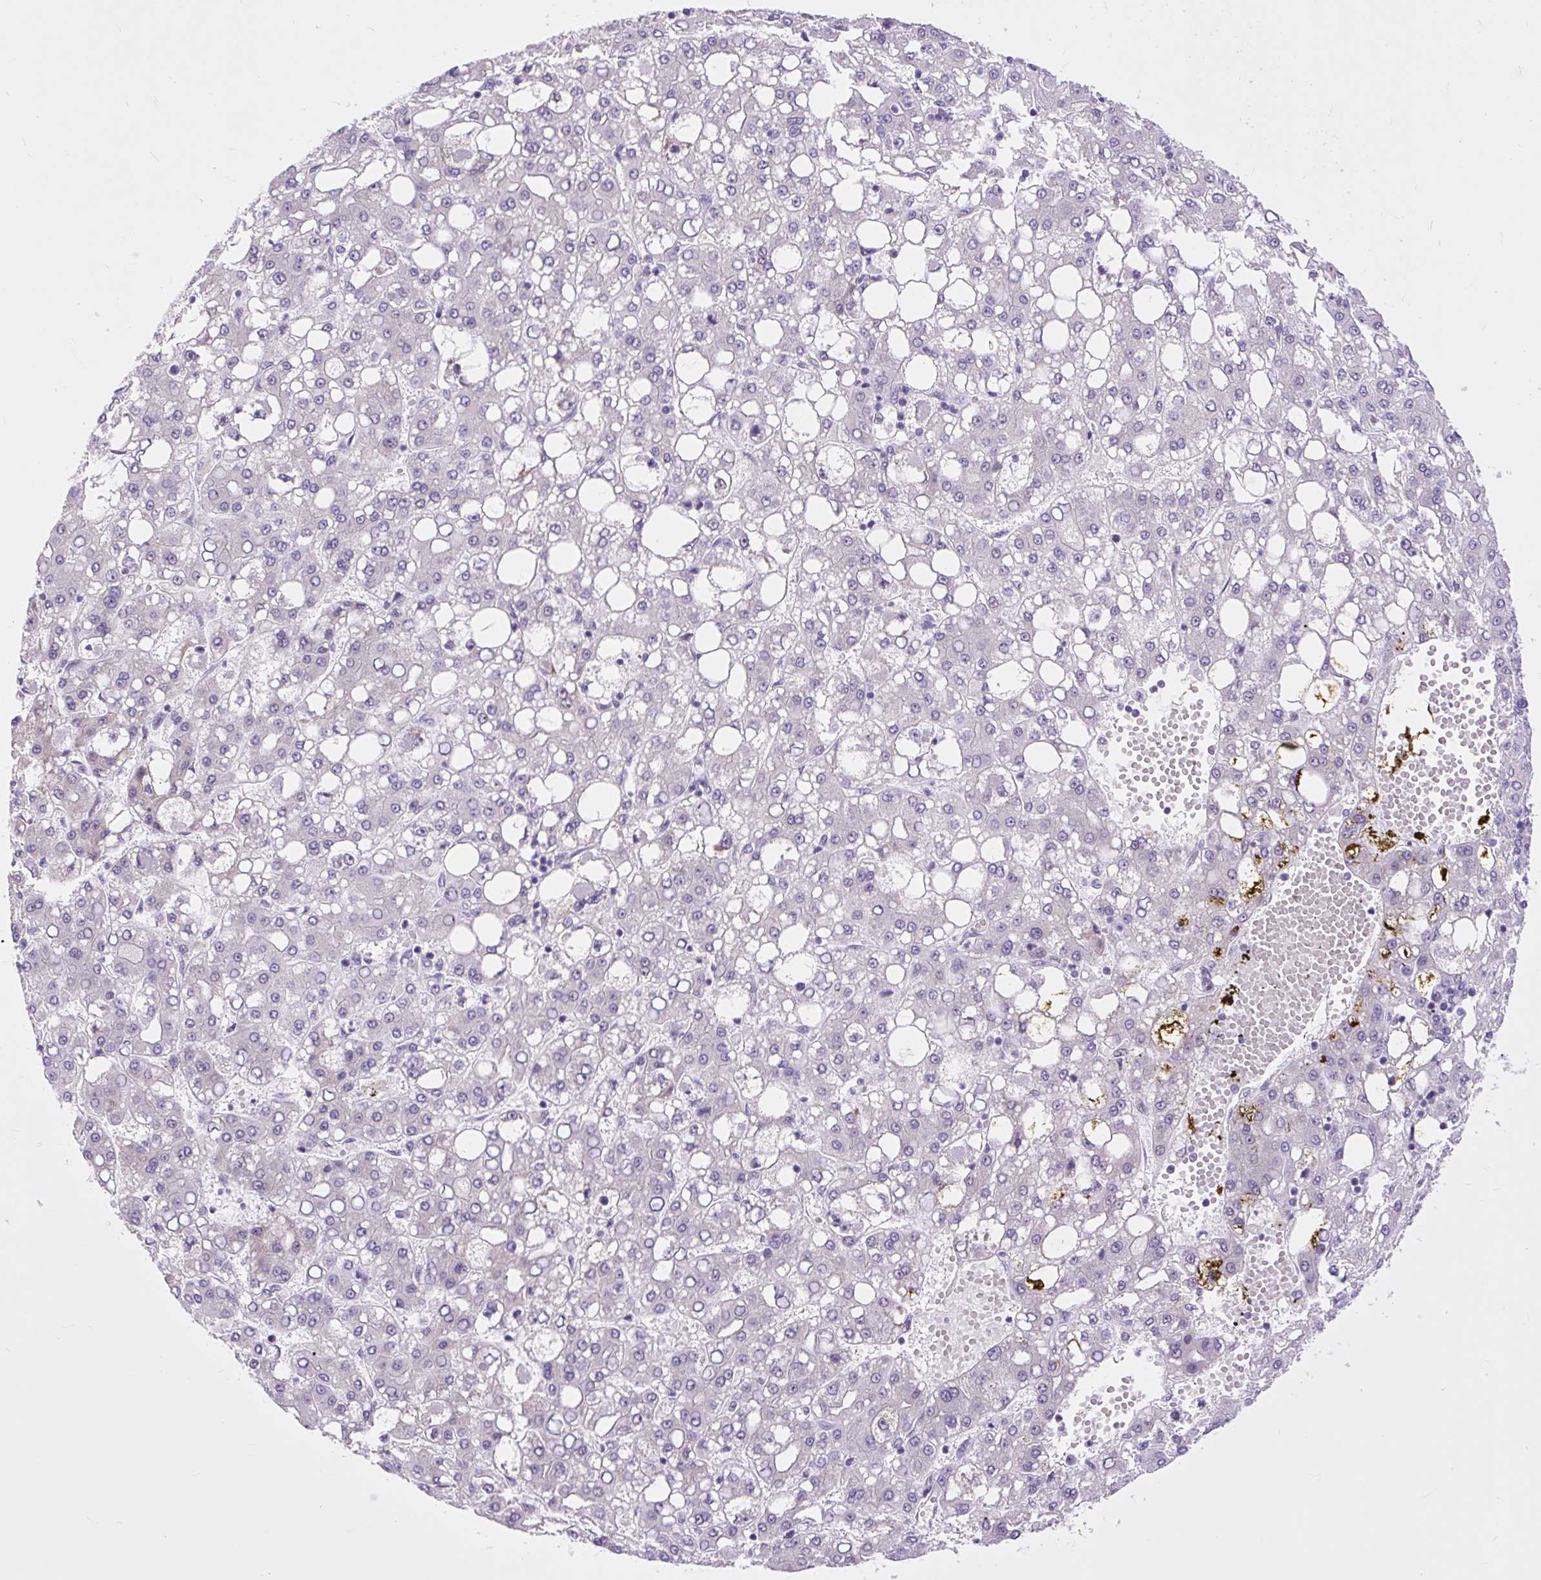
{"staining": {"intensity": "negative", "quantity": "none", "location": "none"}, "tissue": "liver cancer", "cell_type": "Tumor cells", "image_type": "cancer", "snomed": [{"axis": "morphology", "description": "Carcinoma, Hepatocellular, NOS"}, {"axis": "topography", "description": "Liver"}], "caption": "Tumor cells show no significant expression in liver hepatocellular carcinoma.", "gene": "CLK2", "patient": {"sex": "male", "age": 65}}